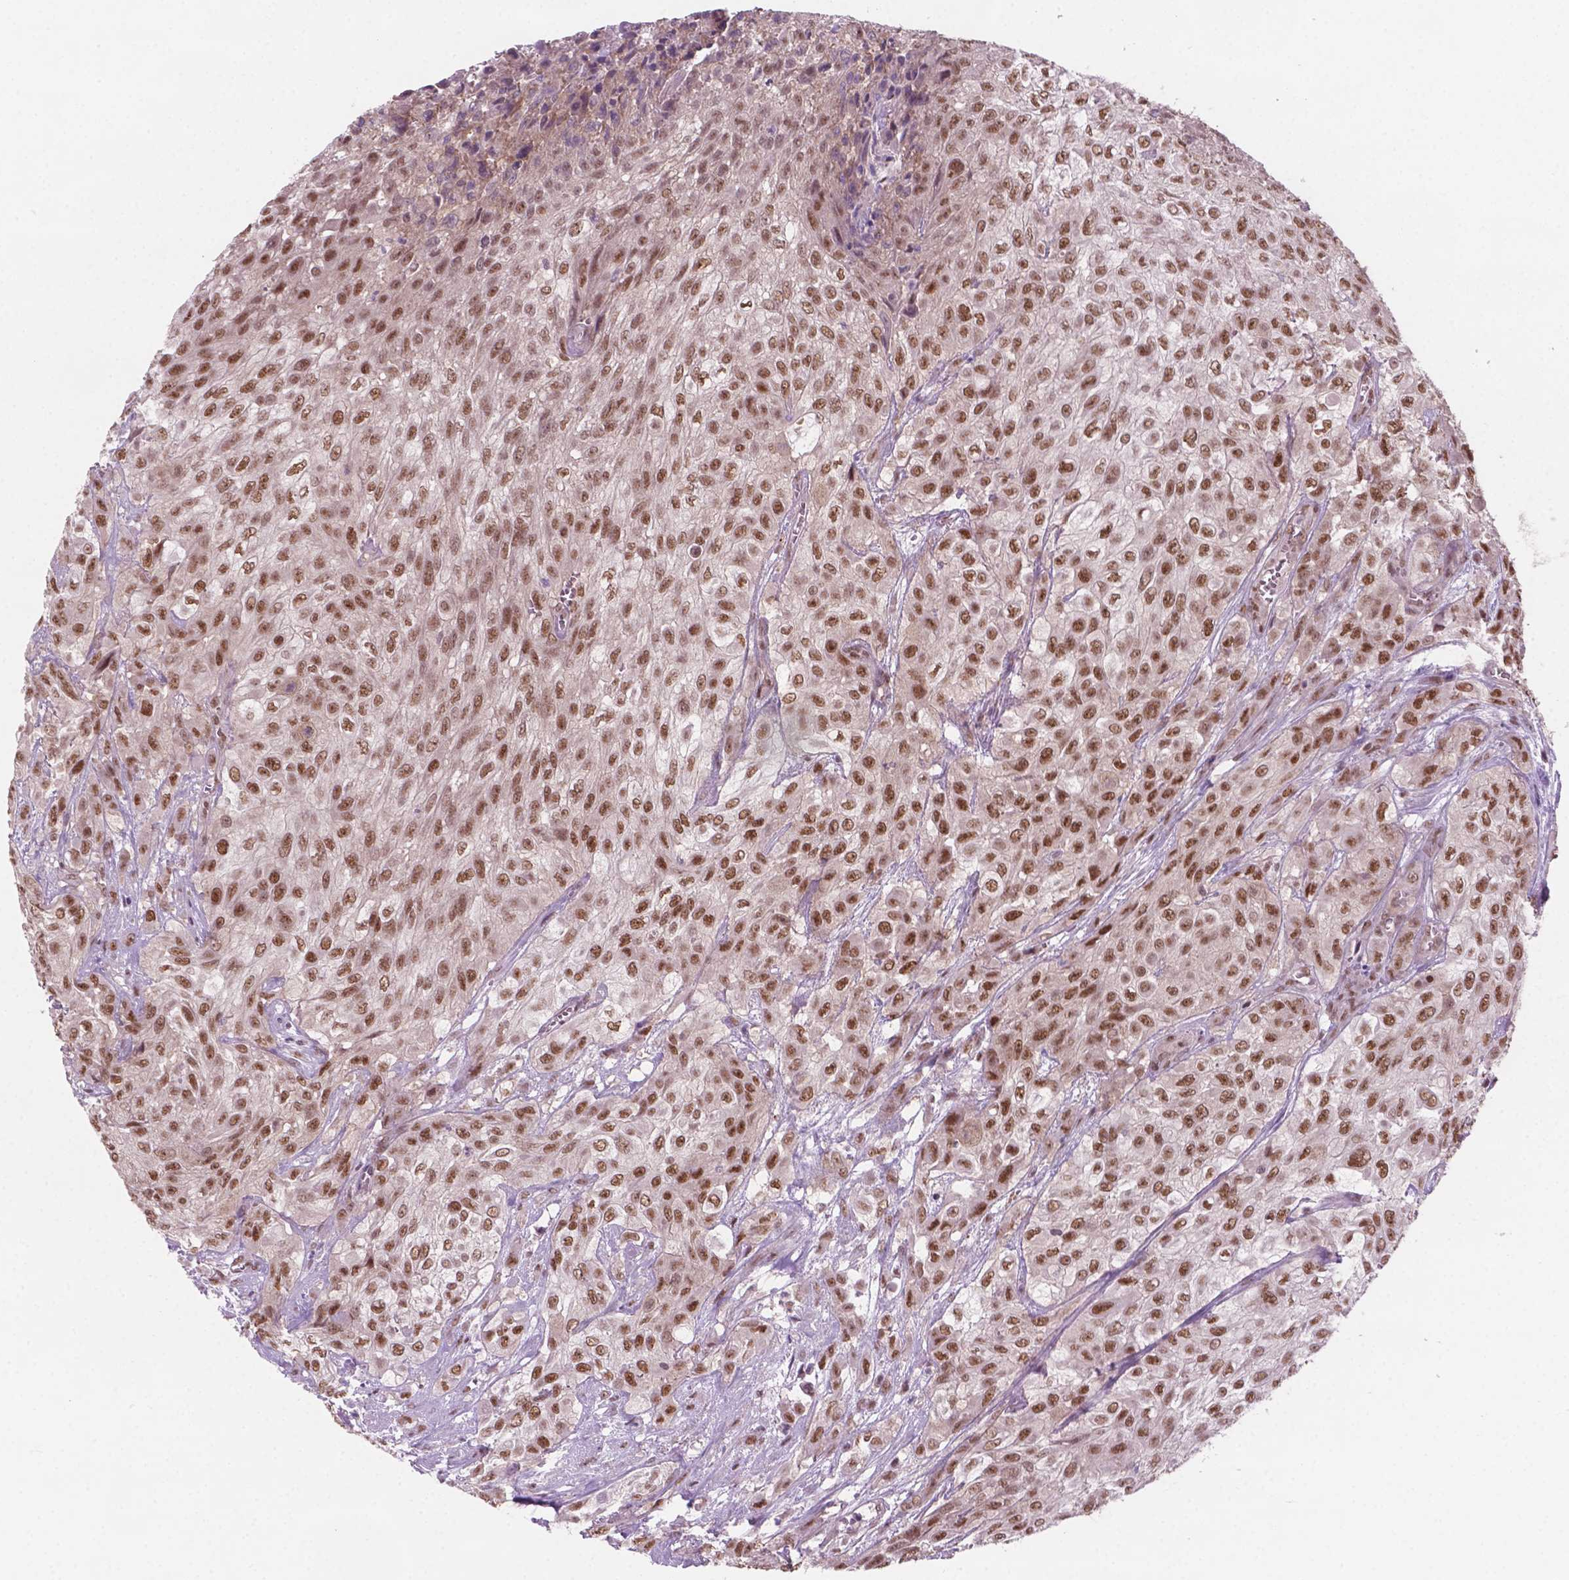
{"staining": {"intensity": "moderate", "quantity": ">75%", "location": "nuclear"}, "tissue": "urothelial cancer", "cell_type": "Tumor cells", "image_type": "cancer", "snomed": [{"axis": "morphology", "description": "Urothelial carcinoma, High grade"}, {"axis": "topography", "description": "Urinary bladder"}], "caption": "Urothelial cancer stained with a brown dye demonstrates moderate nuclear positive positivity in approximately >75% of tumor cells.", "gene": "PHAX", "patient": {"sex": "male", "age": 57}}